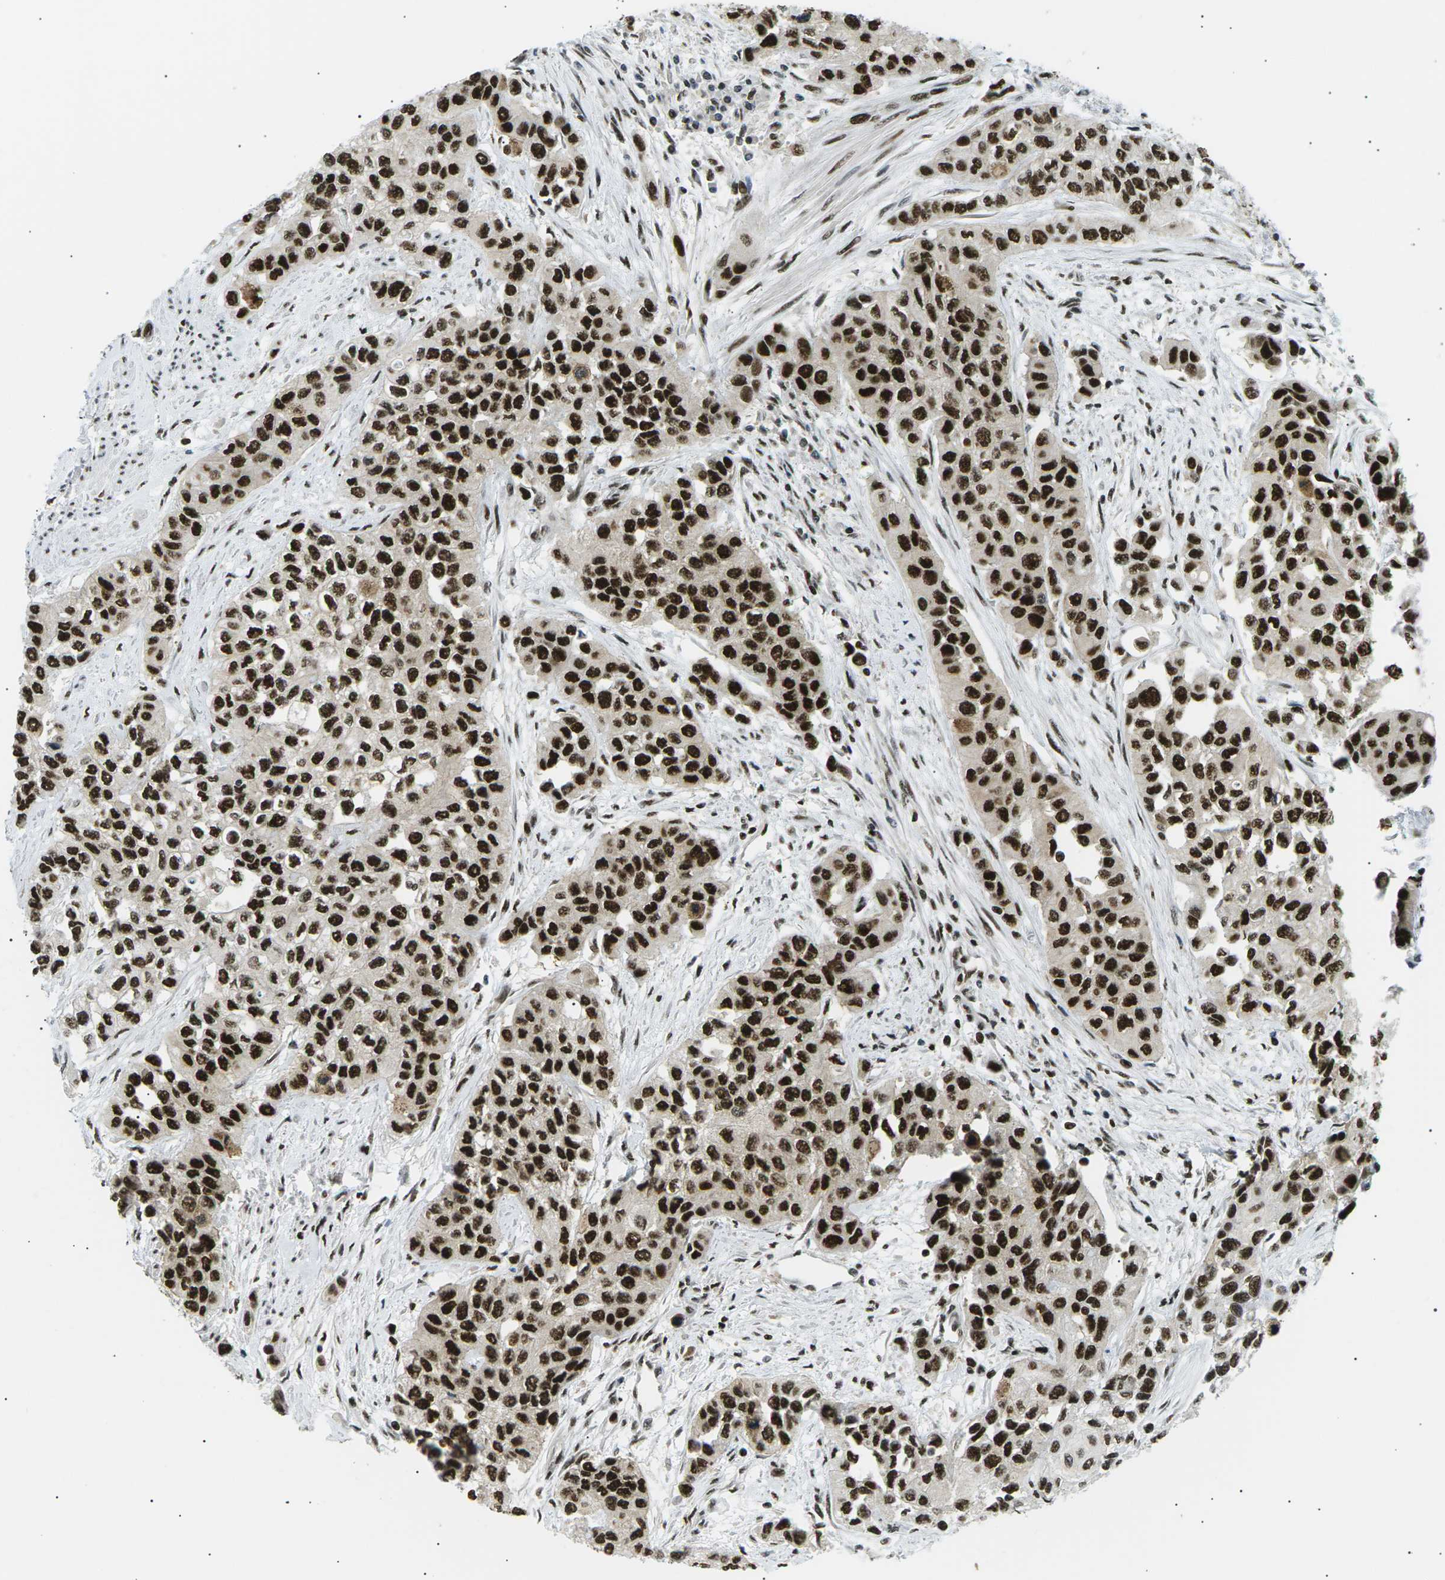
{"staining": {"intensity": "strong", "quantity": ">75%", "location": "nuclear"}, "tissue": "urothelial cancer", "cell_type": "Tumor cells", "image_type": "cancer", "snomed": [{"axis": "morphology", "description": "Urothelial carcinoma, High grade"}, {"axis": "topography", "description": "Urinary bladder"}], "caption": "This is a histology image of immunohistochemistry staining of high-grade urothelial carcinoma, which shows strong positivity in the nuclear of tumor cells.", "gene": "RPA2", "patient": {"sex": "female", "age": 56}}